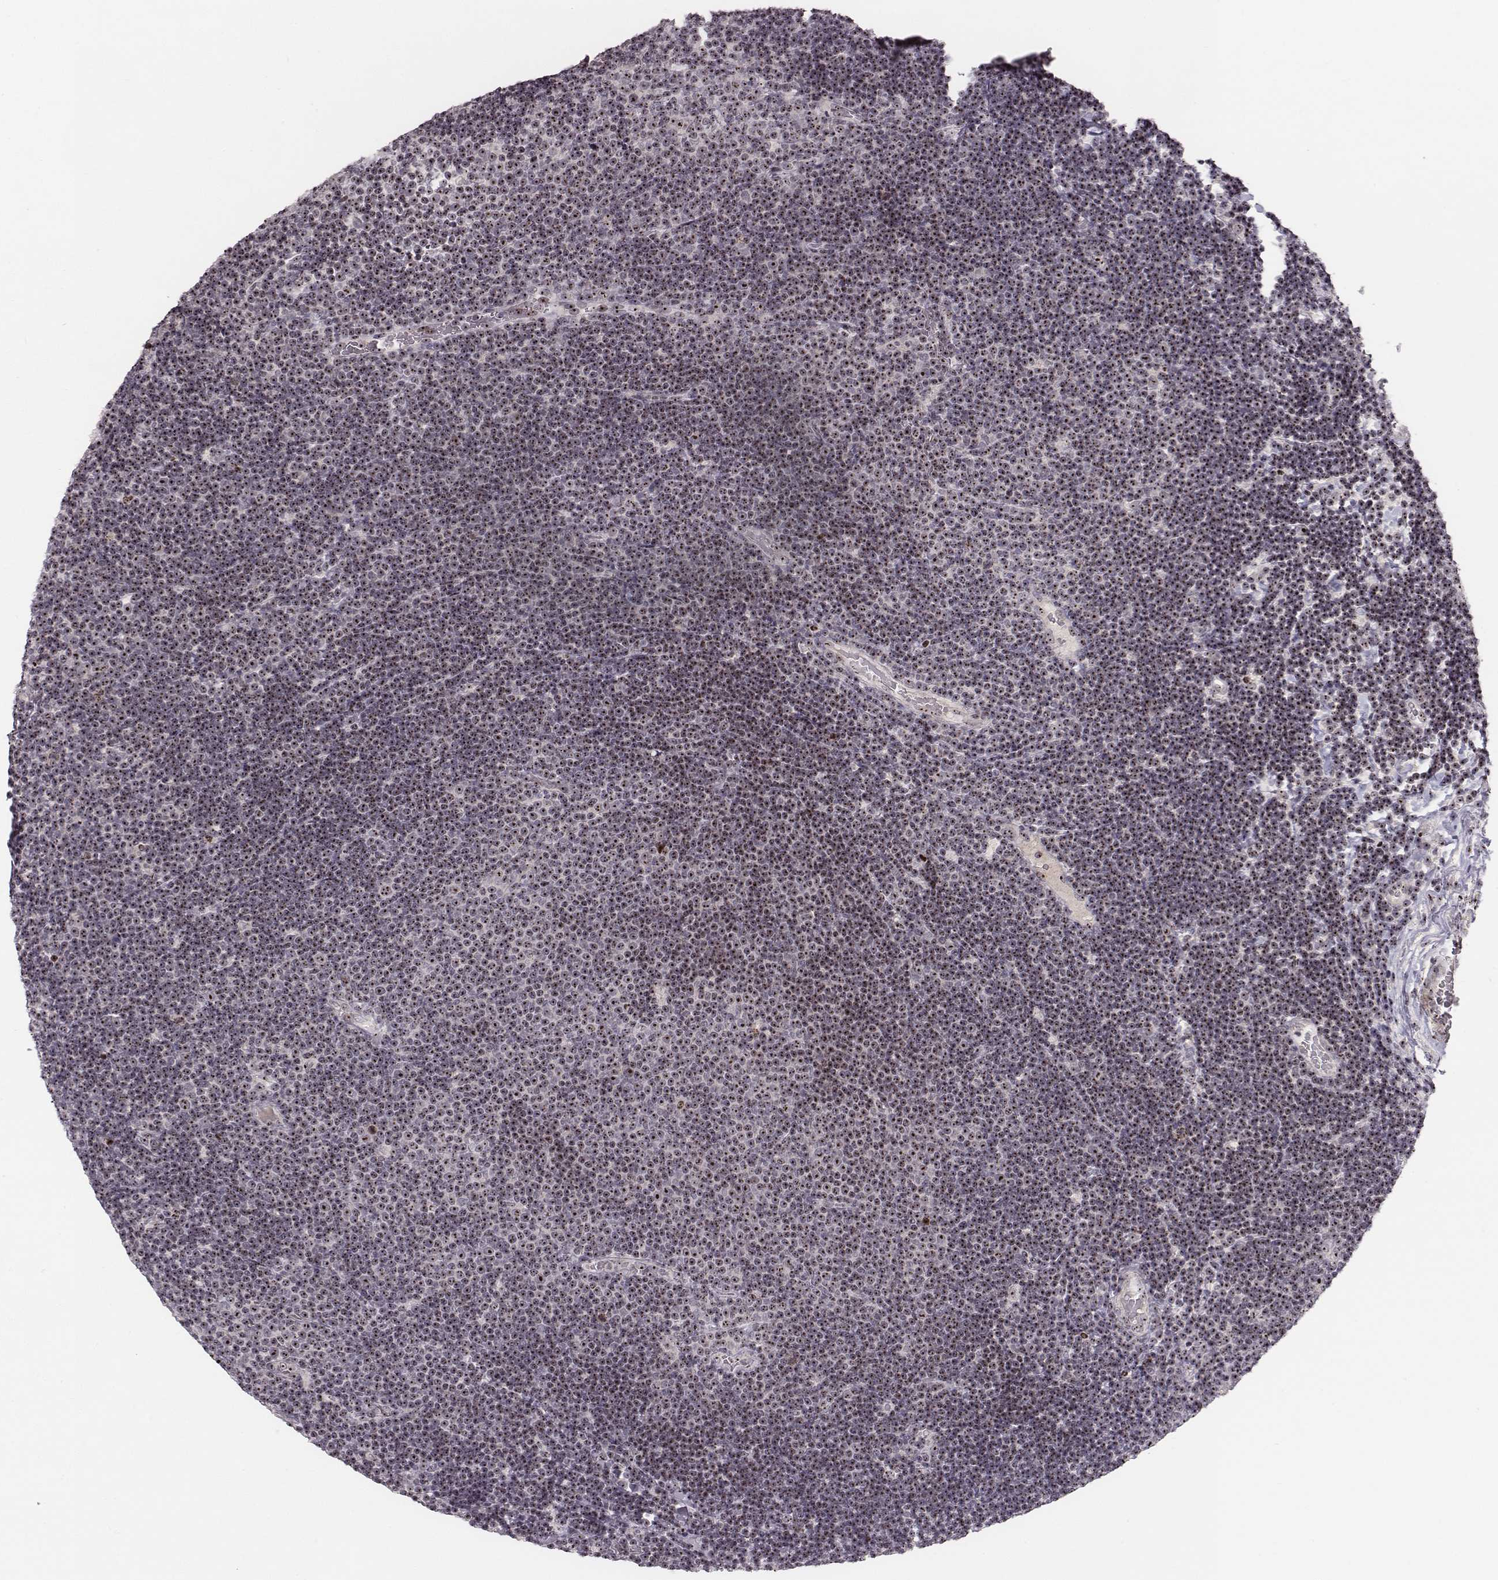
{"staining": {"intensity": "moderate", "quantity": ">75%", "location": "nuclear"}, "tissue": "lymphoma", "cell_type": "Tumor cells", "image_type": "cancer", "snomed": [{"axis": "morphology", "description": "Malignant lymphoma, non-Hodgkin's type, Low grade"}, {"axis": "topography", "description": "Brain"}], "caption": "Protein positivity by immunohistochemistry (IHC) displays moderate nuclear positivity in about >75% of tumor cells in lymphoma. The staining was performed using DAB to visualize the protein expression in brown, while the nuclei were stained in blue with hematoxylin (Magnification: 20x).", "gene": "NOP56", "patient": {"sex": "female", "age": 66}}